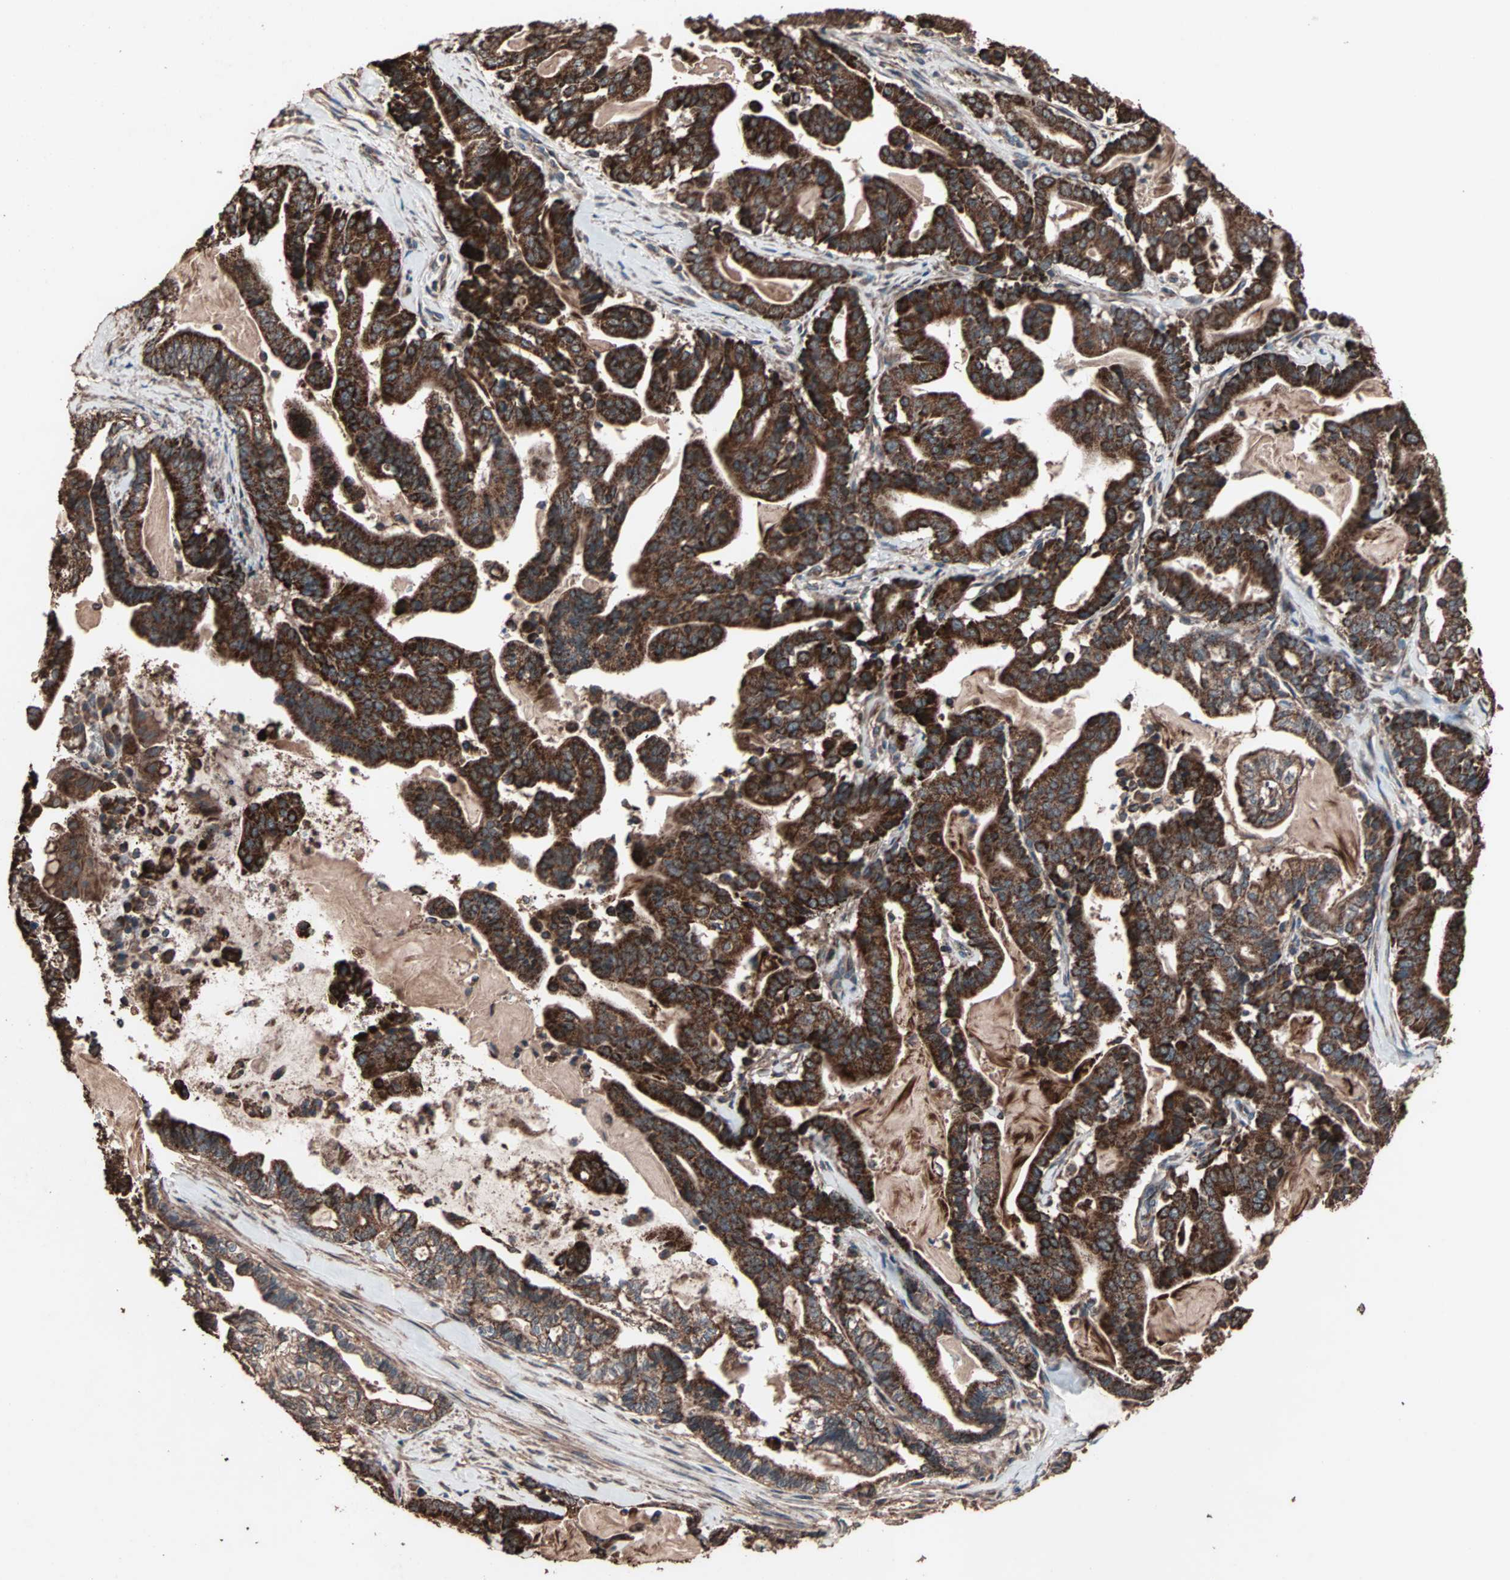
{"staining": {"intensity": "strong", "quantity": ">75%", "location": "cytoplasmic/membranous"}, "tissue": "pancreatic cancer", "cell_type": "Tumor cells", "image_type": "cancer", "snomed": [{"axis": "morphology", "description": "Adenocarcinoma, NOS"}, {"axis": "topography", "description": "Pancreas"}], "caption": "High-power microscopy captured an immunohistochemistry histopathology image of adenocarcinoma (pancreatic), revealing strong cytoplasmic/membranous positivity in about >75% of tumor cells. The staining was performed using DAB (3,3'-diaminobenzidine) to visualize the protein expression in brown, while the nuclei were stained in blue with hematoxylin (Magnification: 20x).", "gene": "MRPL2", "patient": {"sex": "male", "age": 63}}